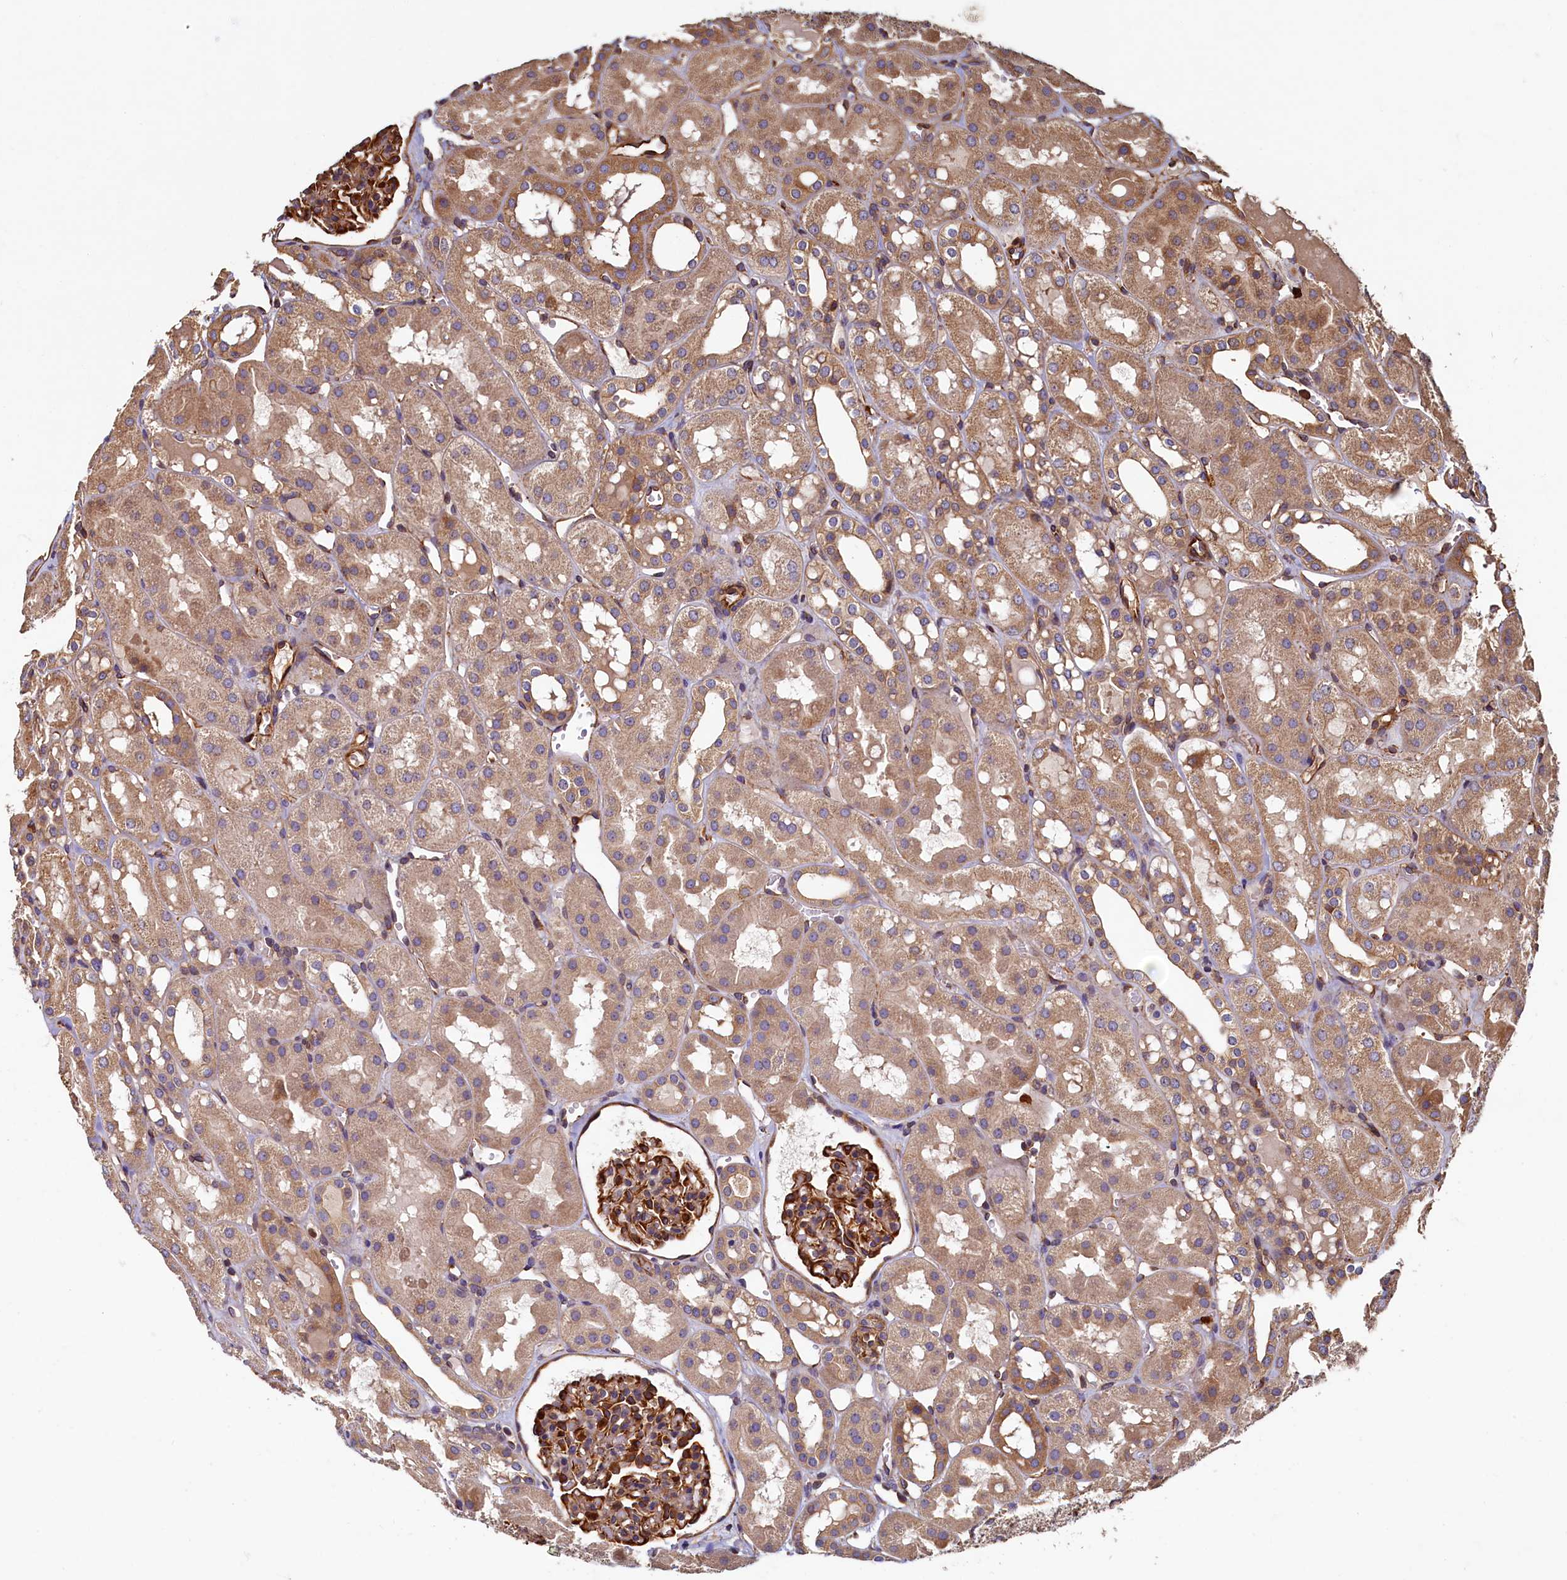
{"staining": {"intensity": "strong", "quantity": ">75%", "location": "cytoplasmic/membranous"}, "tissue": "kidney", "cell_type": "Cells in glomeruli", "image_type": "normal", "snomed": [{"axis": "morphology", "description": "Normal tissue, NOS"}, {"axis": "topography", "description": "Kidney"}], "caption": "Benign kidney demonstrates strong cytoplasmic/membranous positivity in about >75% of cells in glomeruli, visualized by immunohistochemistry.", "gene": "CCDC102B", "patient": {"sex": "male", "age": 16}}